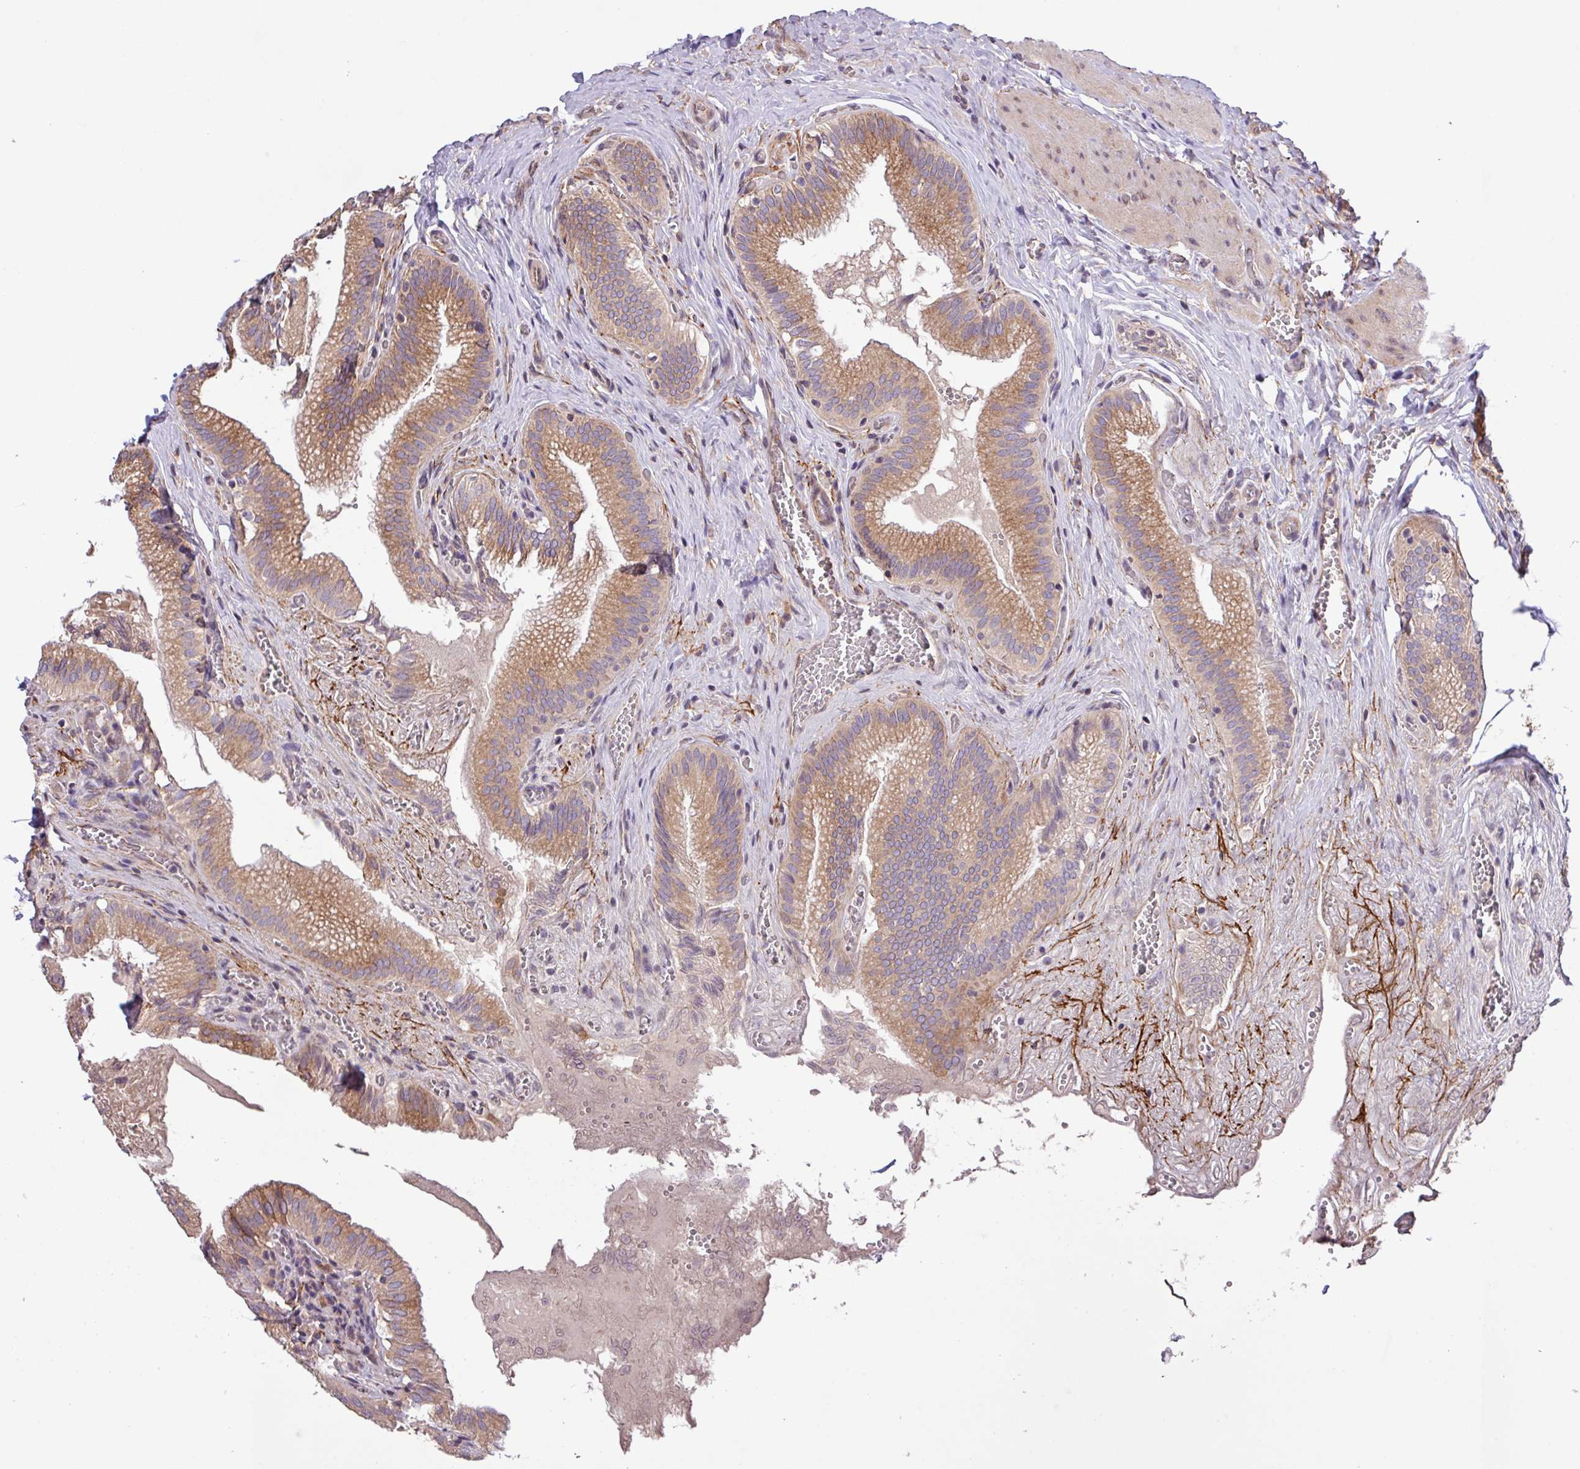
{"staining": {"intensity": "moderate", "quantity": ">75%", "location": "cytoplasmic/membranous"}, "tissue": "gallbladder", "cell_type": "Glandular cells", "image_type": "normal", "snomed": [{"axis": "morphology", "description": "Normal tissue, NOS"}, {"axis": "topography", "description": "Gallbladder"}, {"axis": "topography", "description": "Peripheral nerve tissue"}], "caption": "Moderate cytoplasmic/membranous staining is identified in approximately >75% of glandular cells in unremarkable gallbladder.", "gene": "MEGF6", "patient": {"sex": "male", "age": 17}}